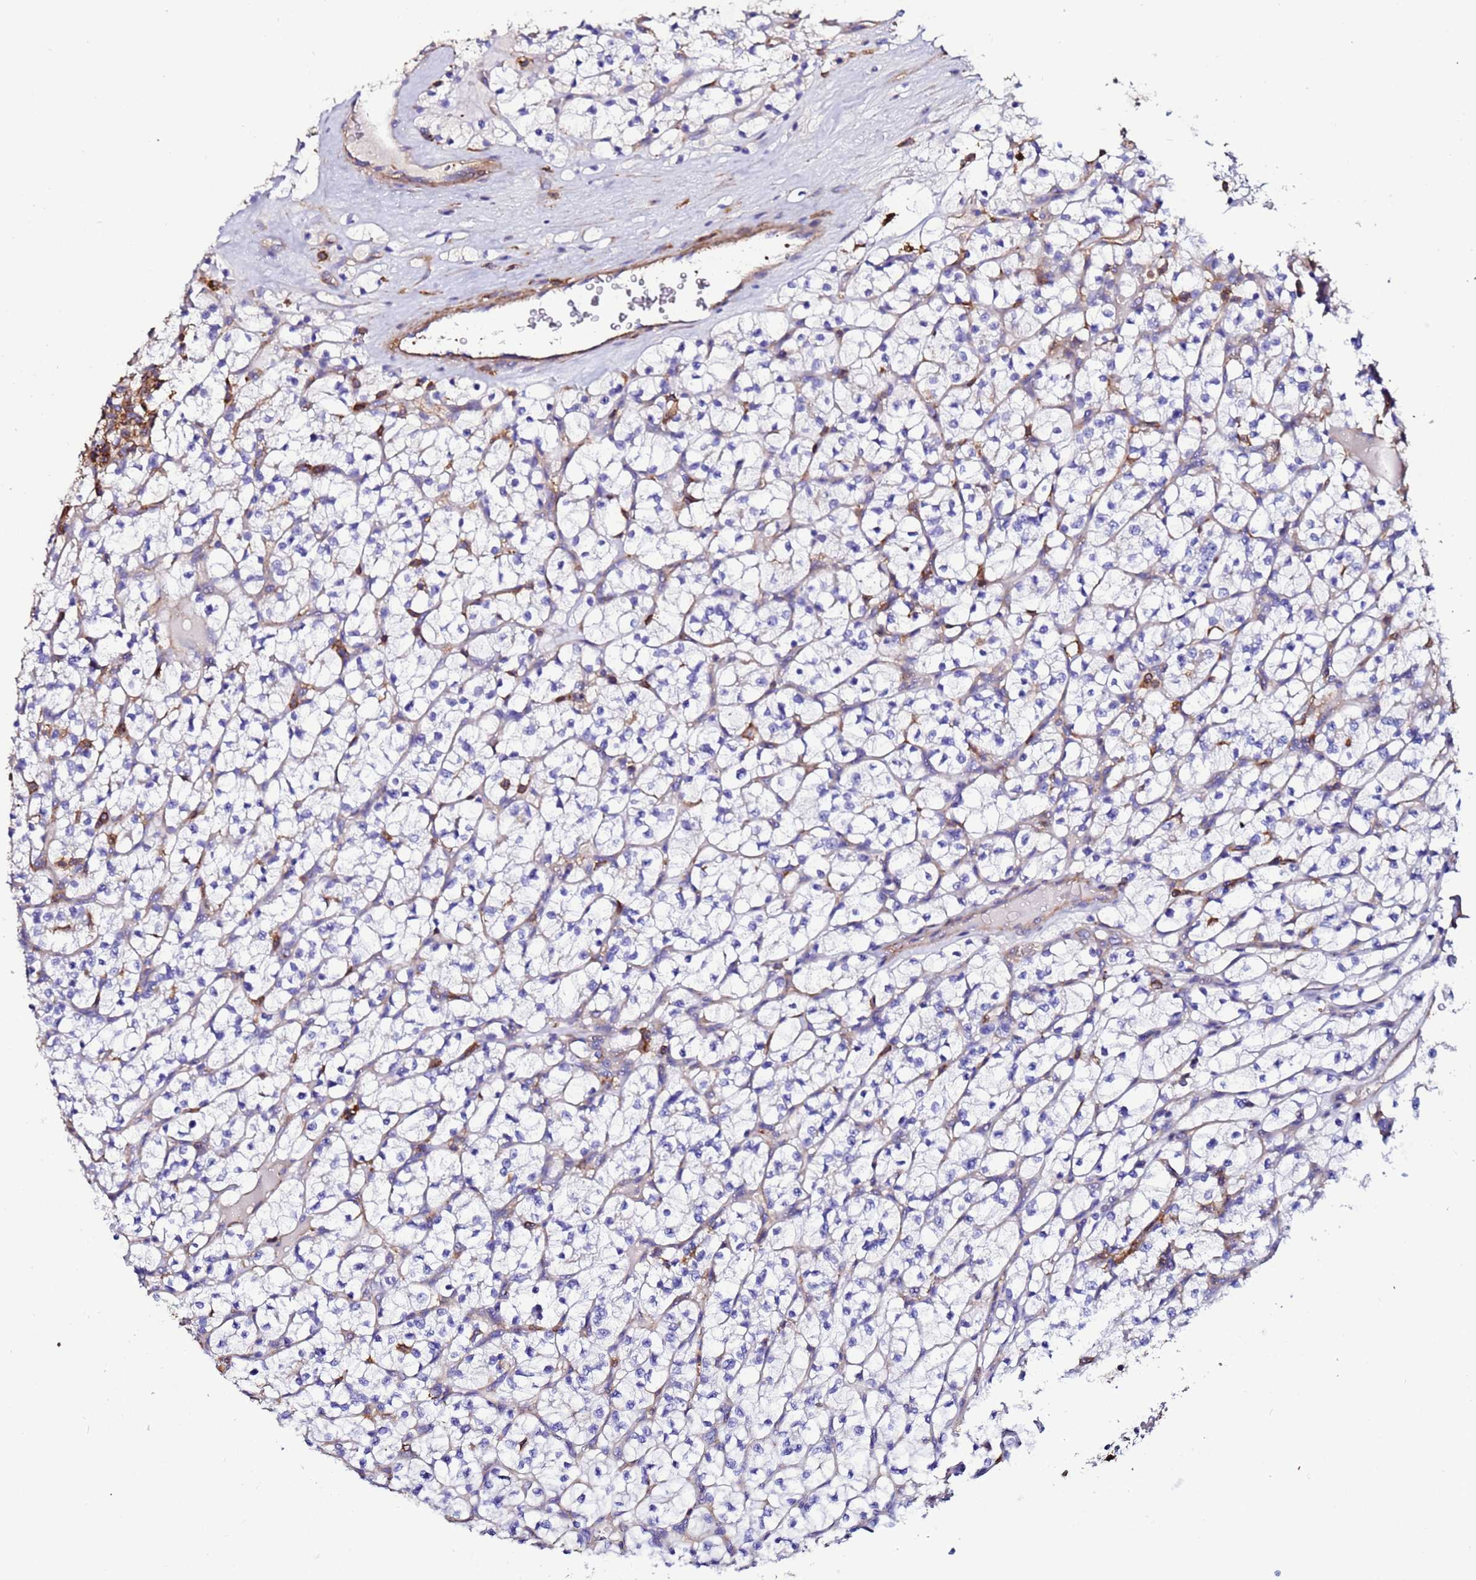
{"staining": {"intensity": "negative", "quantity": "none", "location": "none"}, "tissue": "renal cancer", "cell_type": "Tumor cells", "image_type": "cancer", "snomed": [{"axis": "morphology", "description": "Adenocarcinoma, NOS"}, {"axis": "topography", "description": "Kidney"}], "caption": "Tumor cells are negative for brown protein staining in renal cancer.", "gene": "ACTB", "patient": {"sex": "female", "age": 64}}